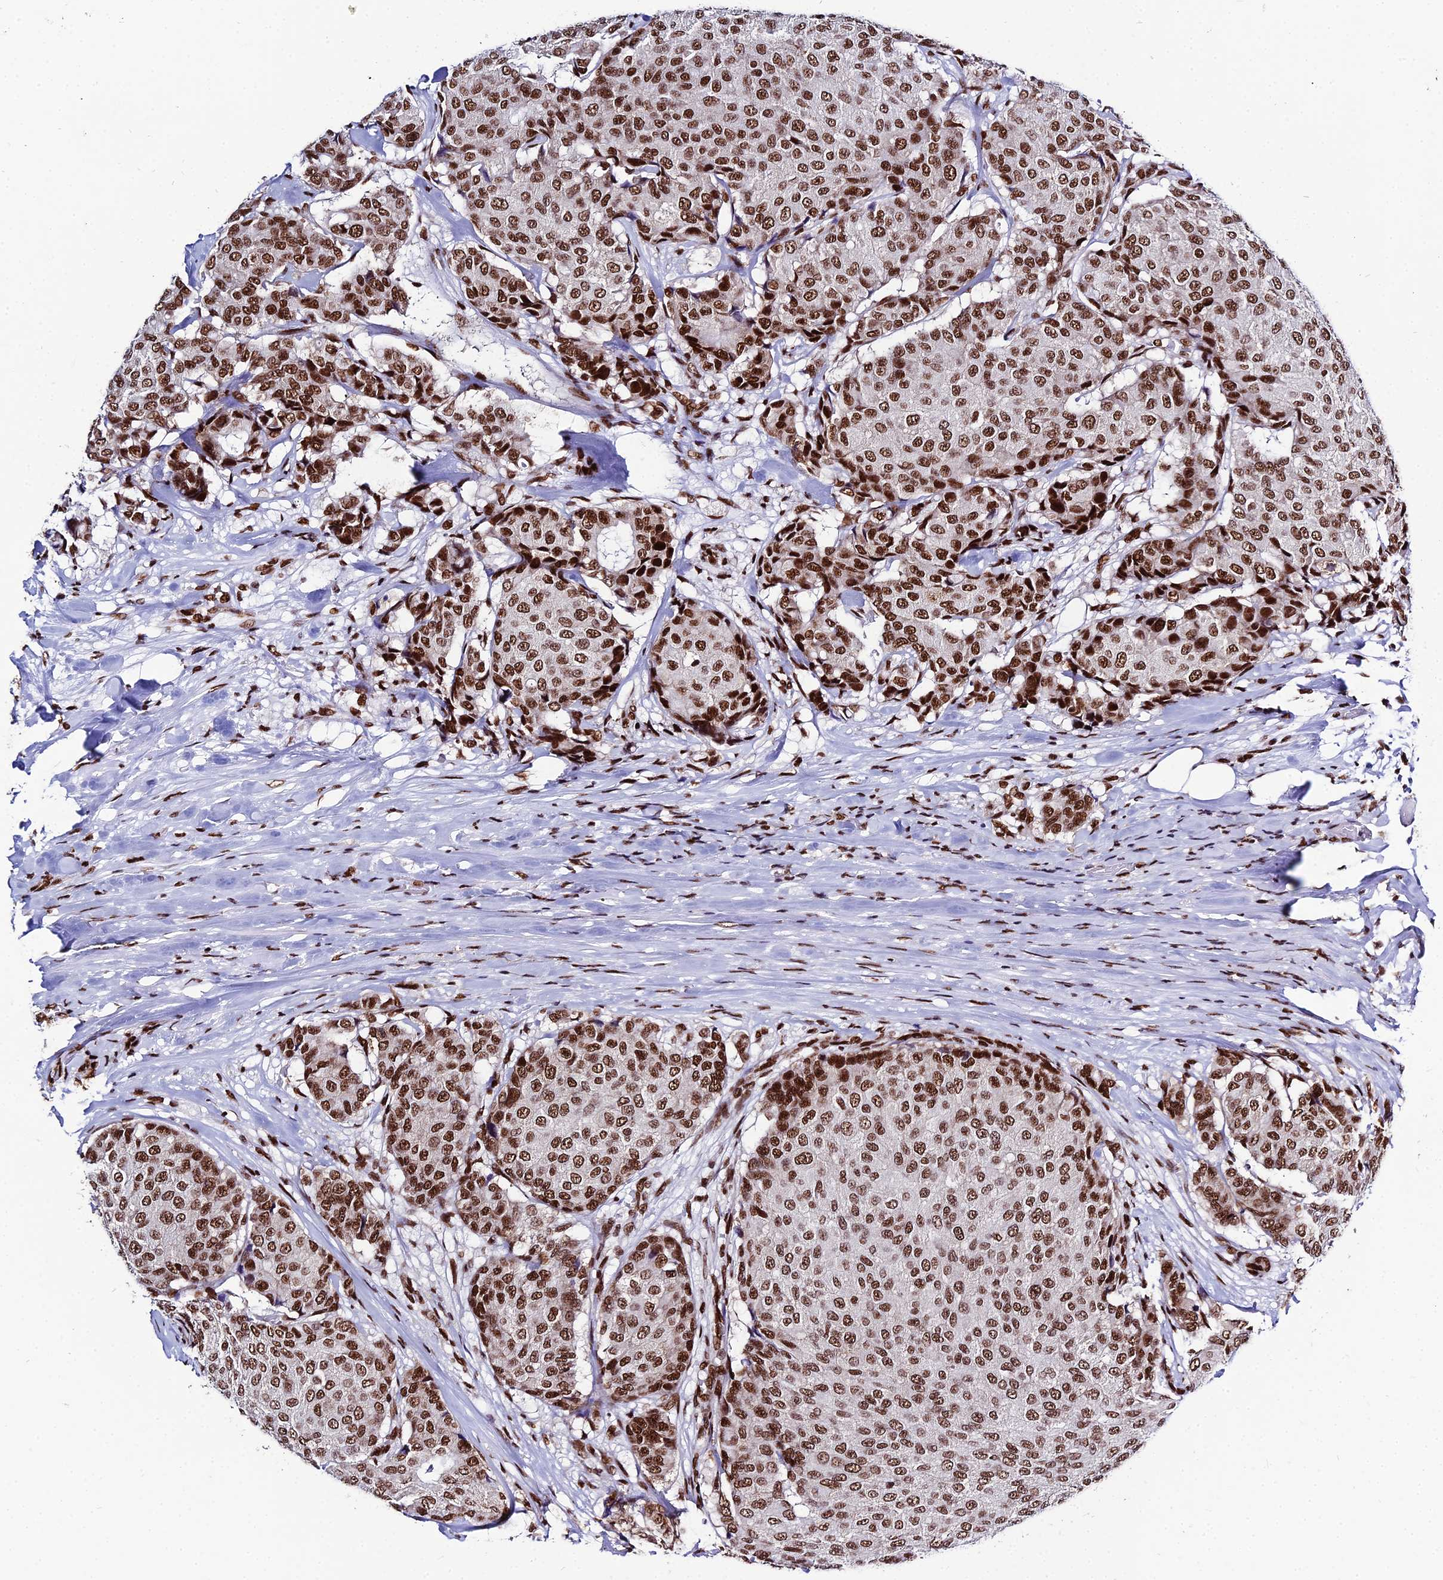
{"staining": {"intensity": "moderate", "quantity": ">75%", "location": "nuclear"}, "tissue": "breast cancer", "cell_type": "Tumor cells", "image_type": "cancer", "snomed": [{"axis": "morphology", "description": "Duct carcinoma"}, {"axis": "topography", "description": "Breast"}], "caption": "This histopathology image displays immunohistochemistry (IHC) staining of infiltrating ductal carcinoma (breast), with medium moderate nuclear staining in about >75% of tumor cells.", "gene": "HNRNPH1", "patient": {"sex": "female", "age": 75}}